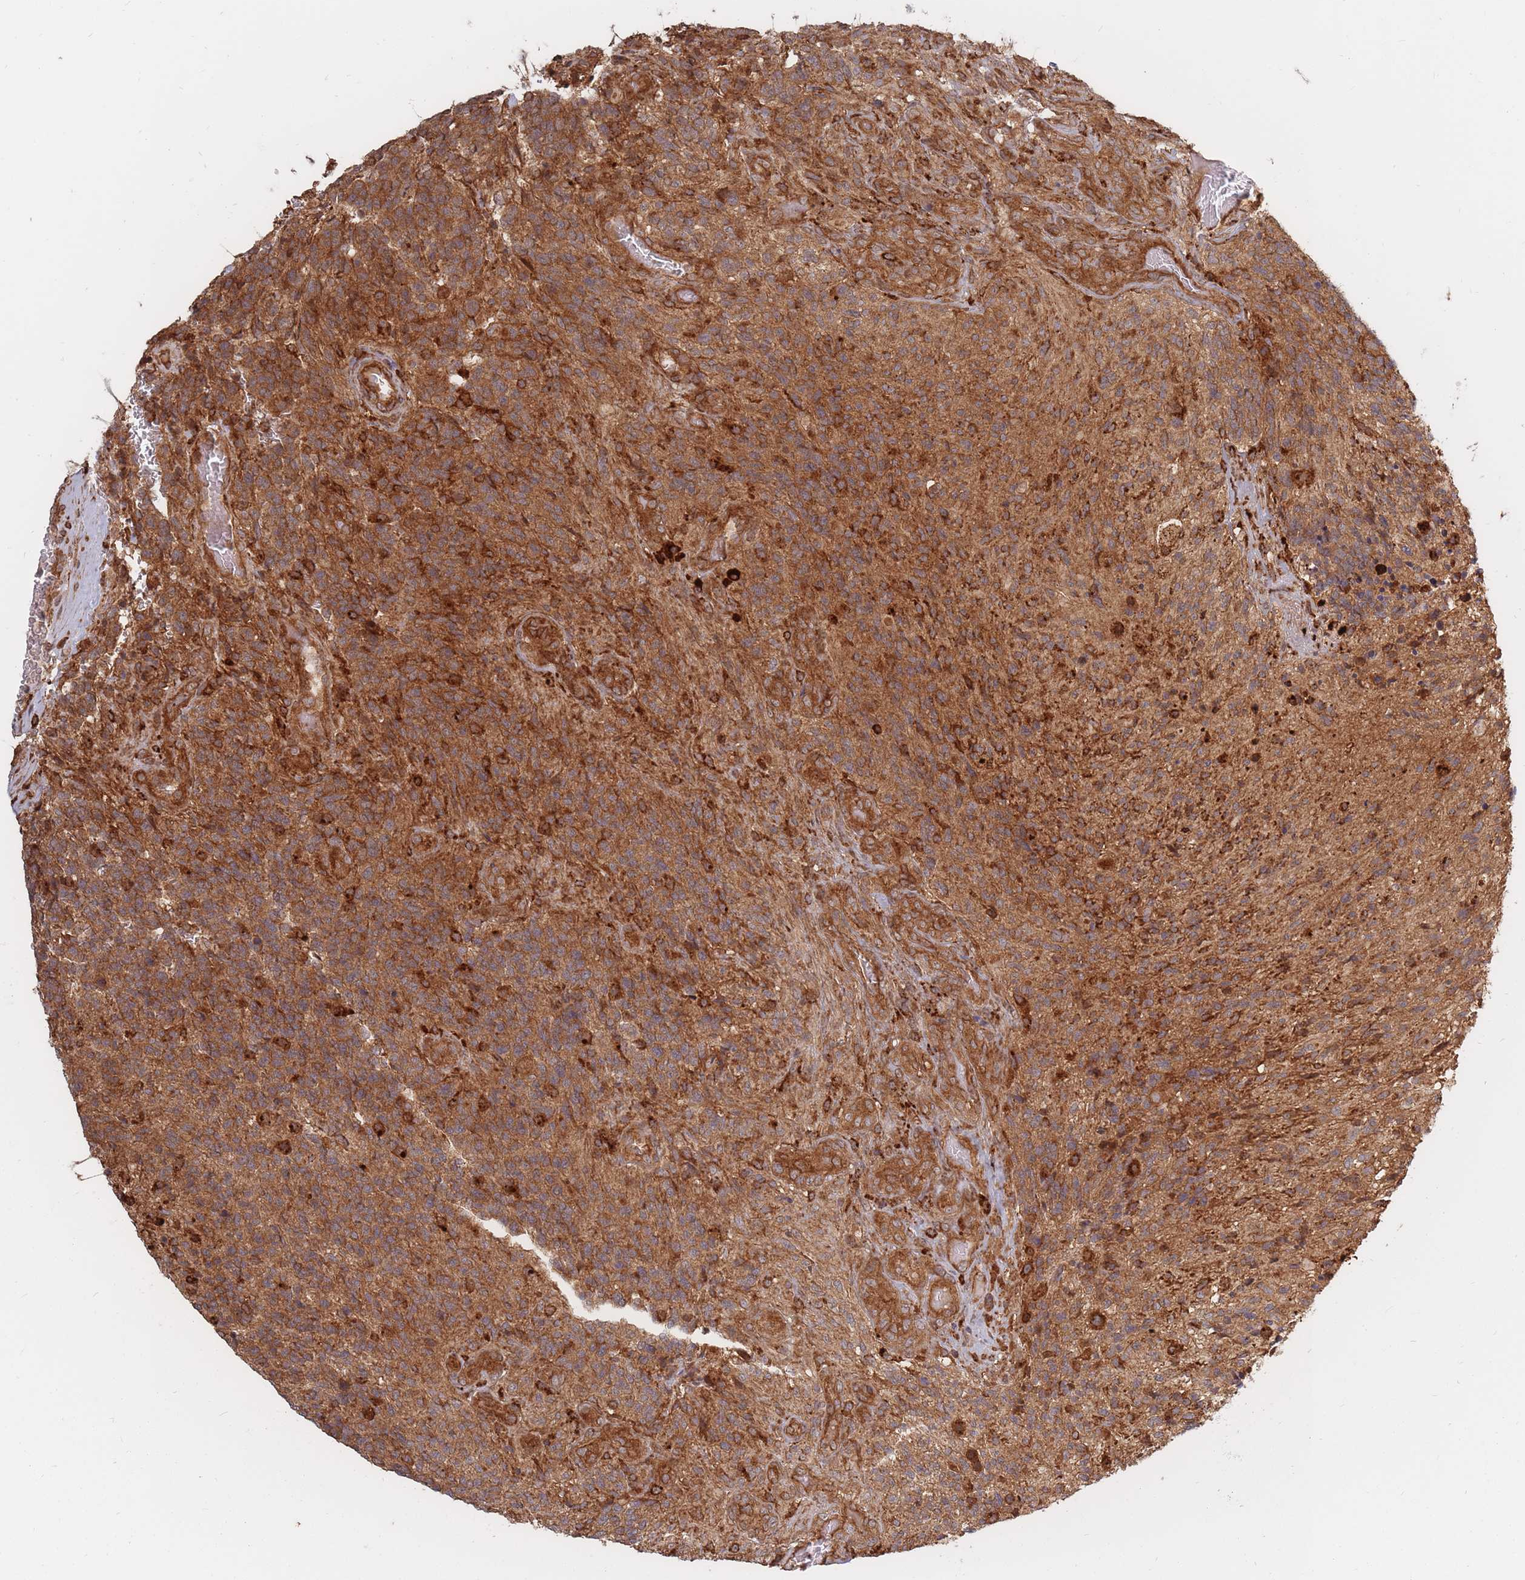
{"staining": {"intensity": "strong", "quantity": ">75%", "location": "cytoplasmic/membranous"}, "tissue": "glioma", "cell_type": "Tumor cells", "image_type": "cancer", "snomed": [{"axis": "morphology", "description": "Glioma, malignant, High grade"}, {"axis": "topography", "description": "Brain"}], "caption": "There is high levels of strong cytoplasmic/membranous positivity in tumor cells of glioma, as demonstrated by immunohistochemical staining (brown color).", "gene": "RASSF2", "patient": {"sex": "male", "age": 36}}